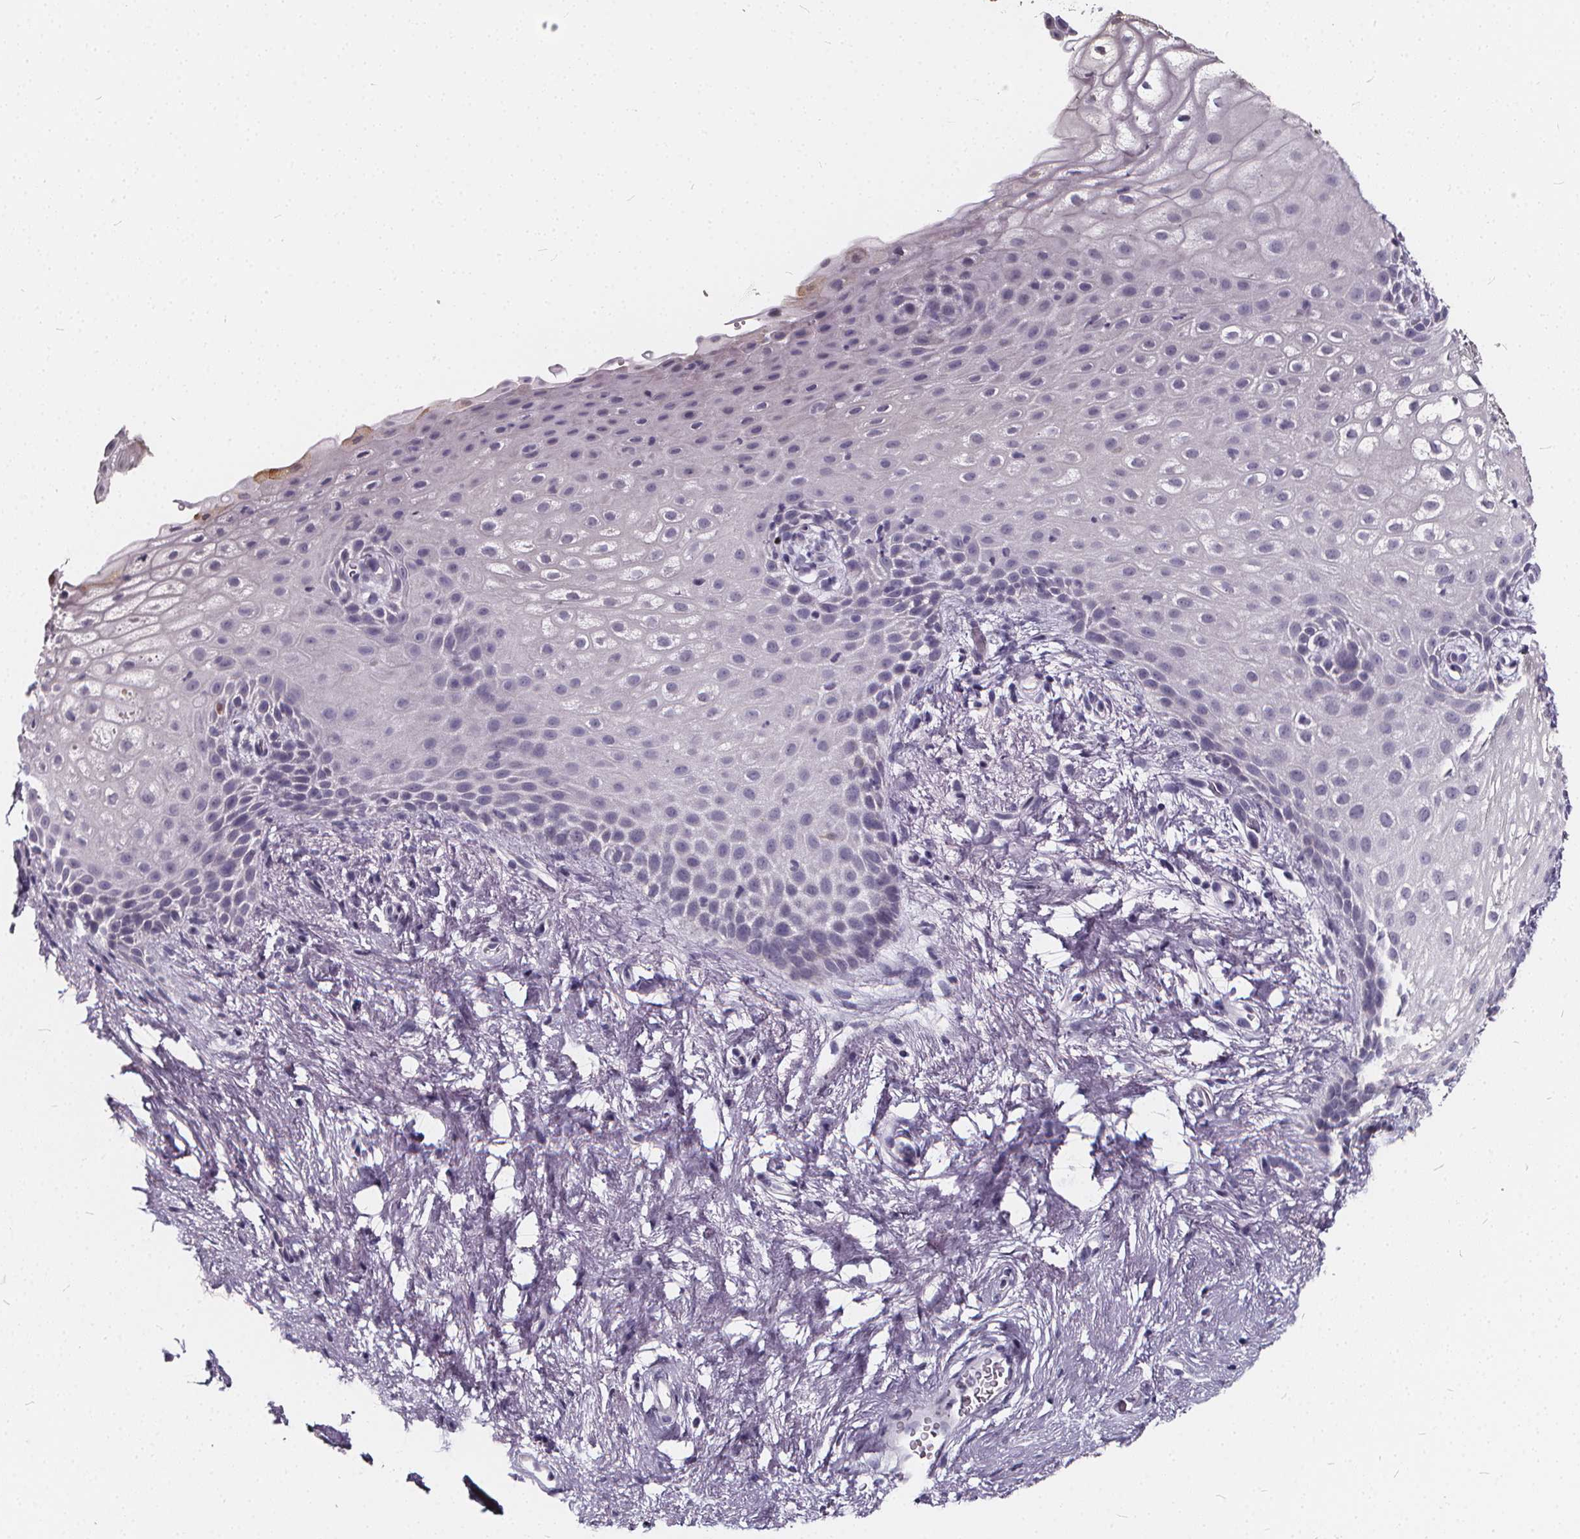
{"staining": {"intensity": "negative", "quantity": "none", "location": "none"}, "tissue": "skin", "cell_type": "Epidermal cells", "image_type": "normal", "snomed": [{"axis": "morphology", "description": "Normal tissue, NOS"}, {"axis": "topography", "description": "Anal"}], "caption": "Immunohistochemistry (IHC) image of benign skin stained for a protein (brown), which demonstrates no positivity in epidermal cells. Brightfield microscopy of immunohistochemistry stained with DAB (brown) and hematoxylin (blue), captured at high magnification.", "gene": "SPEF2", "patient": {"sex": "female", "age": 46}}